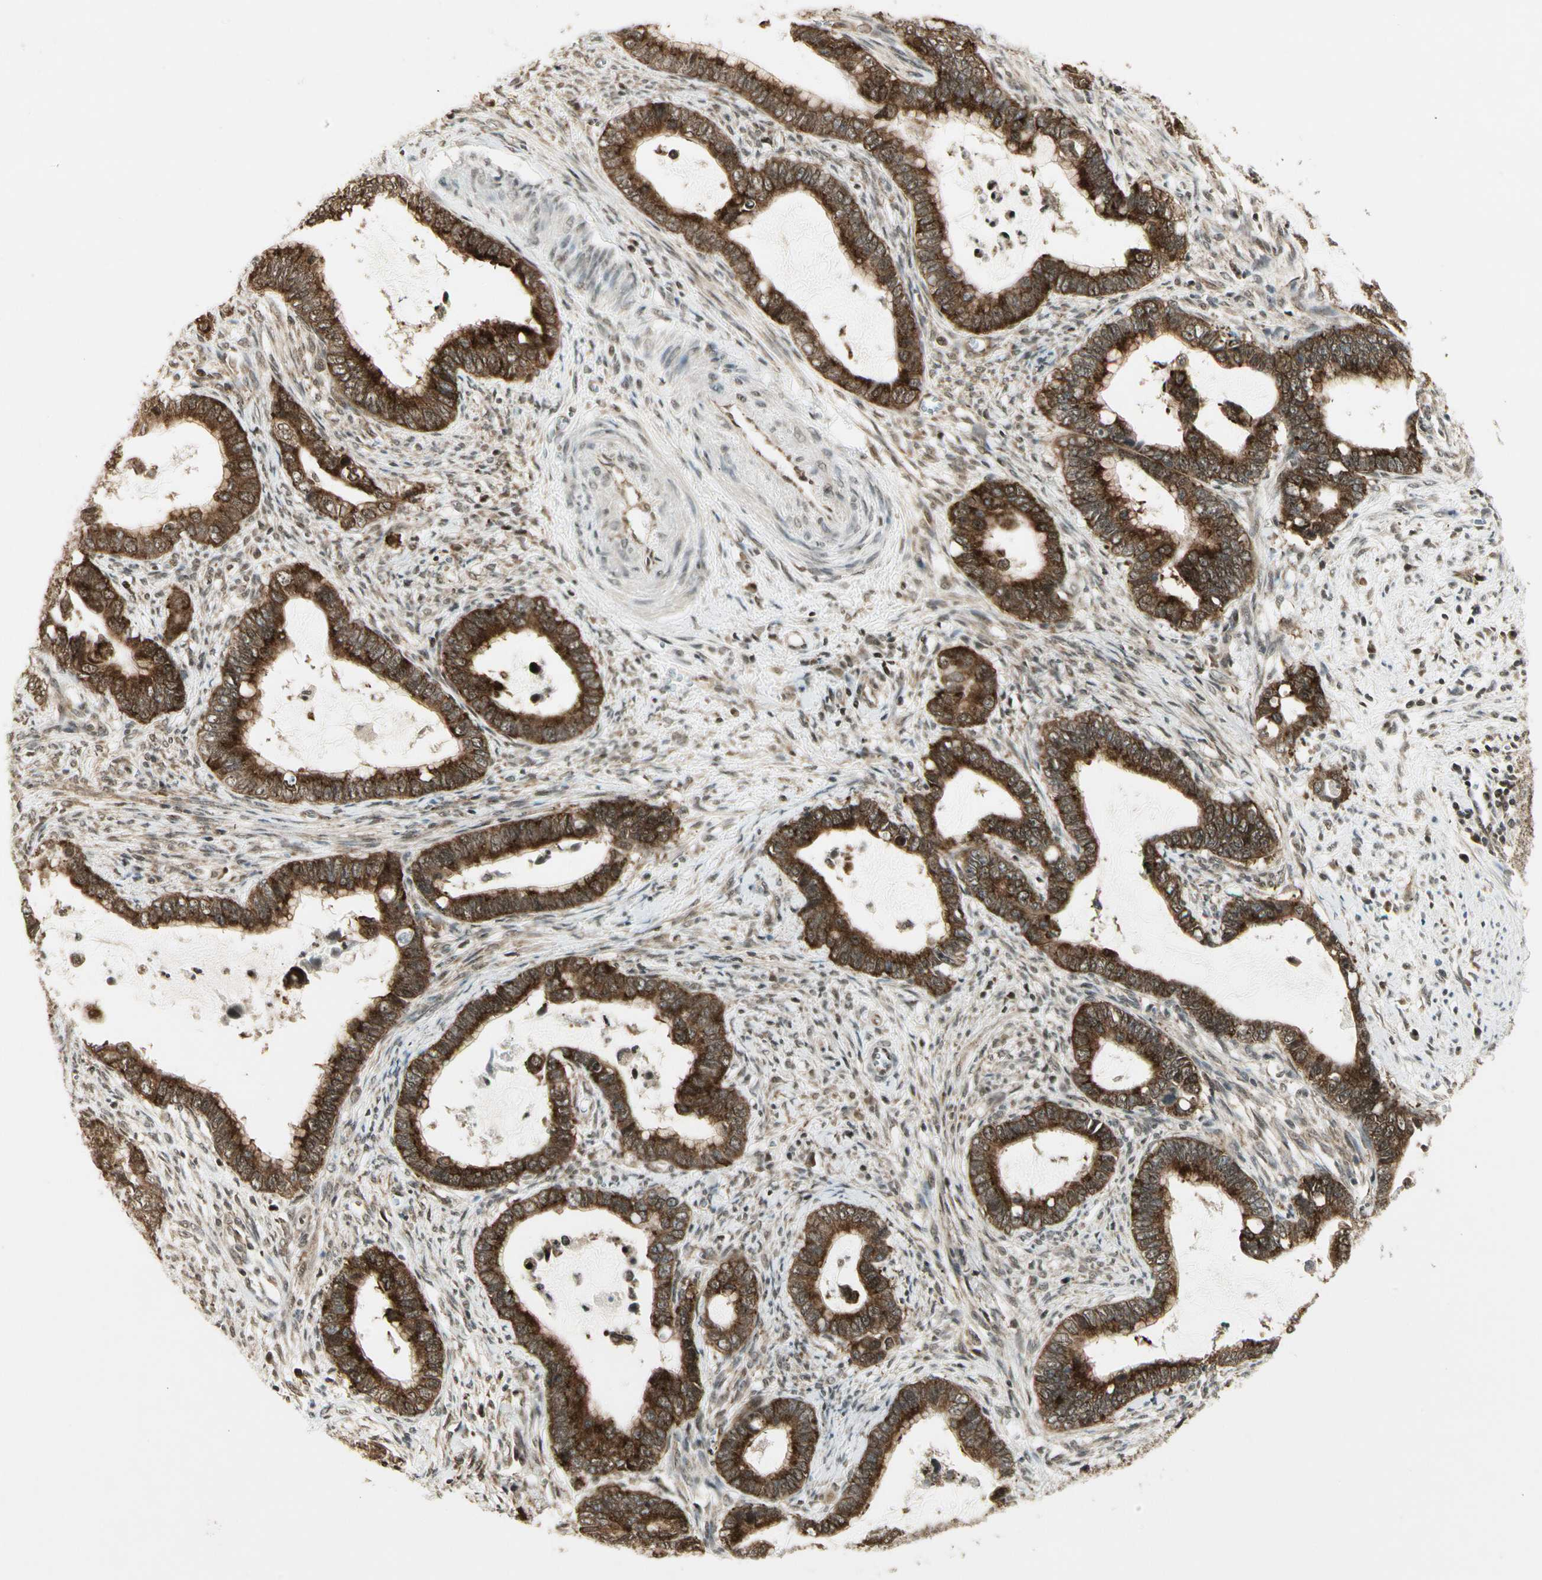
{"staining": {"intensity": "strong", "quantity": "25%-75%", "location": "cytoplasmic/membranous"}, "tissue": "cervical cancer", "cell_type": "Tumor cells", "image_type": "cancer", "snomed": [{"axis": "morphology", "description": "Adenocarcinoma, NOS"}, {"axis": "topography", "description": "Cervix"}], "caption": "Immunohistochemical staining of cervical adenocarcinoma reveals high levels of strong cytoplasmic/membranous protein expression in approximately 25%-75% of tumor cells. (IHC, brightfield microscopy, high magnification).", "gene": "SMN2", "patient": {"sex": "female", "age": 44}}